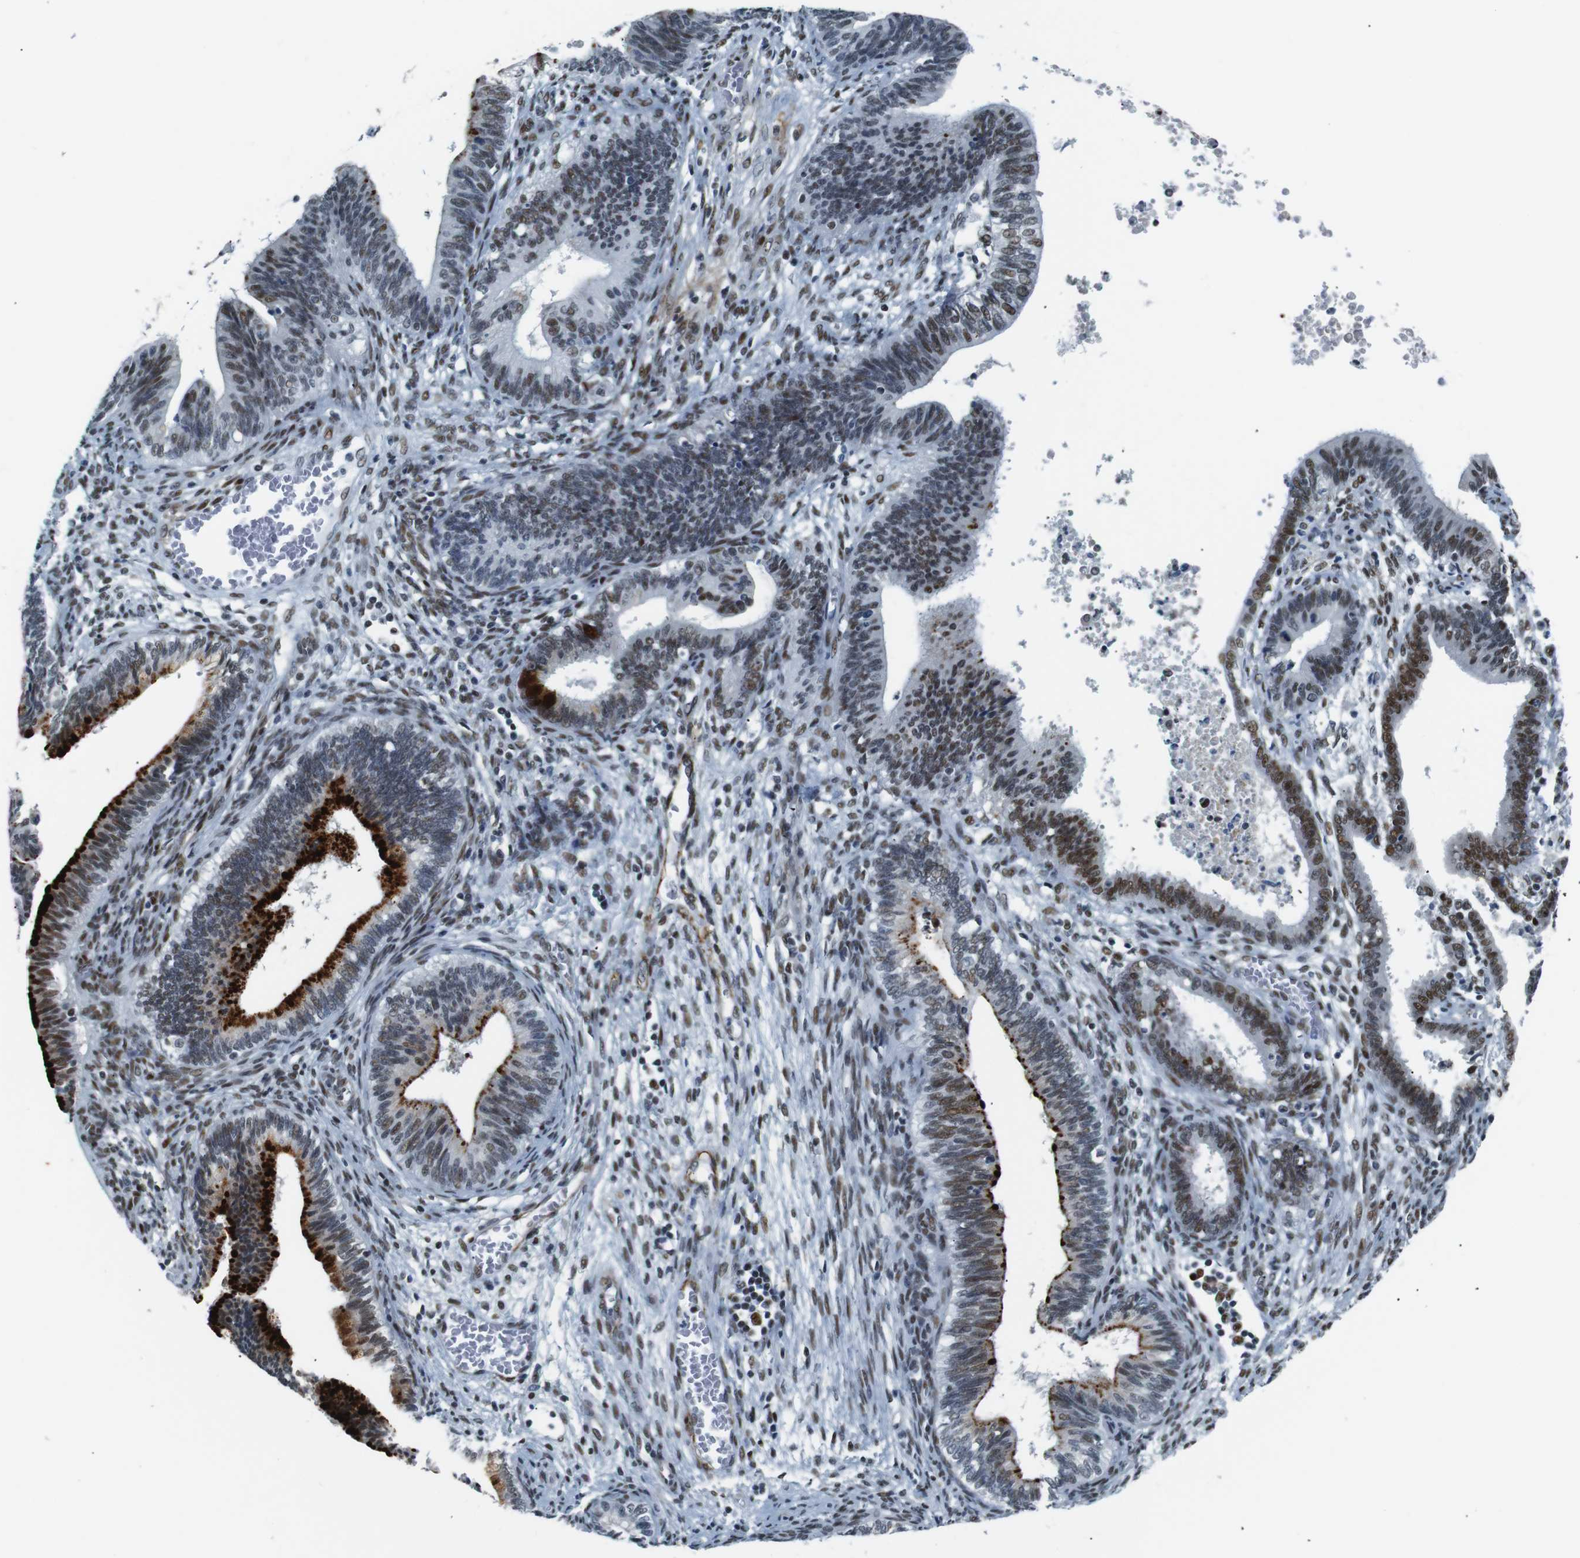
{"staining": {"intensity": "strong", "quantity": "<25%", "location": "cytoplasmic/membranous,nuclear"}, "tissue": "cervical cancer", "cell_type": "Tumor cells", "image_type": "cancer", "snomed": [{"axis": "morphology", "description": "Adenocarcinoma, NOS"}, {"axis": "topography", "description": "Cervix"}], "caption": "Human cervical cancer (adenocarcinoma) stained with a brown dye exhibits strong cytoplasmic/membranous and nuclear positive staining in about <25% of tumor cells.", "gene": "HEXIM1", "patient": {"sex": "female", "age": 44}}